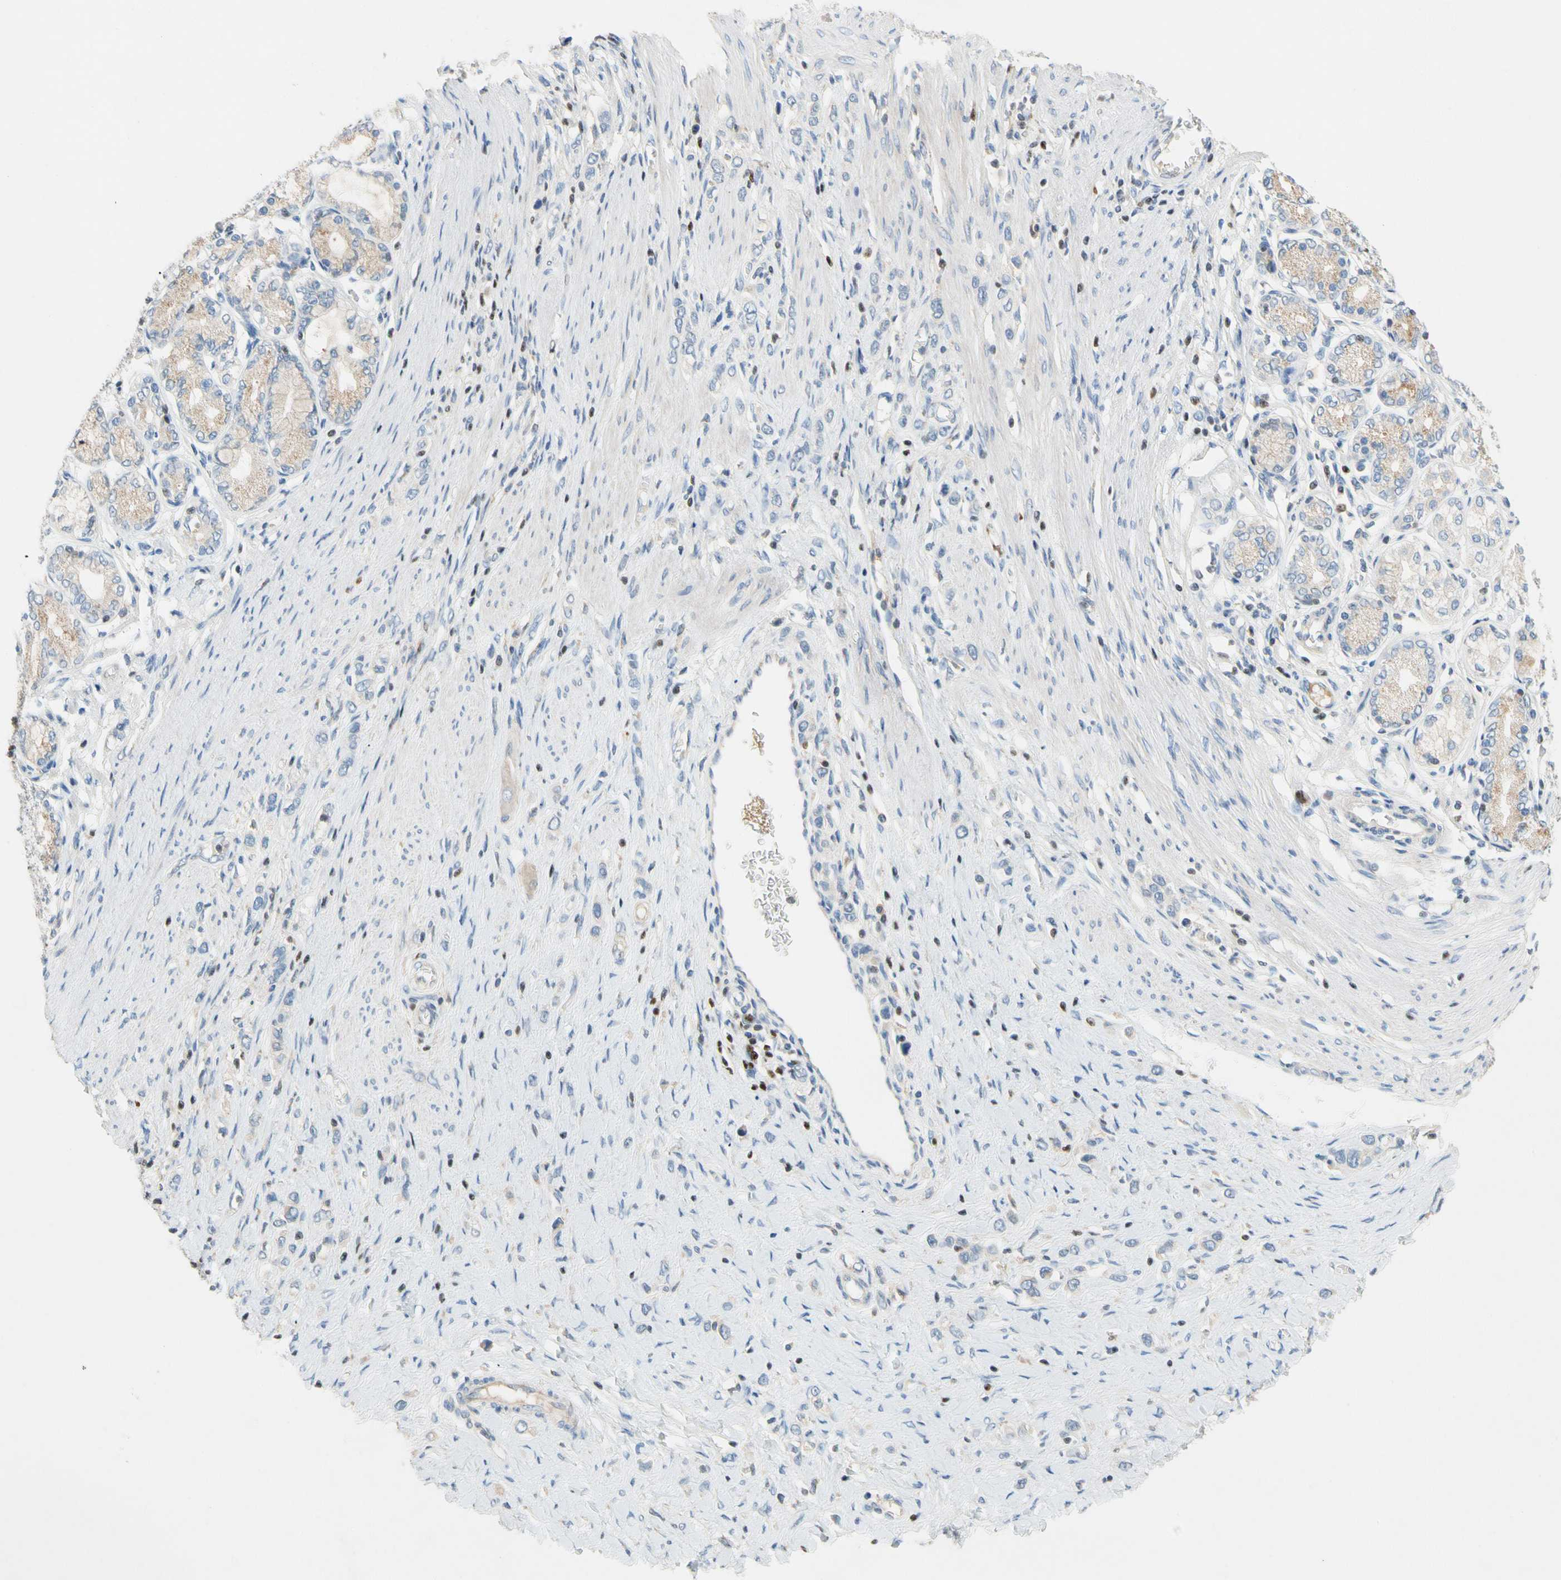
{"staining": {"intensity": "negative", "quantity": "none", "location": "none"}, "tissue": "stomach cancer", "cell_type": "Tumor cells", "image_type": "cancer", "snomed": [{"axis": "morphology", "description": "Normal tissue, NOS"}, {"axis": "morphology", "description": "Adenocarcinoma, NOS"}, {"axis": "topography", "description": "Stomach, upper"}, {"axis": "topography", "description": "Stomach"}], "caption": "The photomicrograph displays no significant positivity in tumor cells of stomach cancer.", "gene": "SP140", "patient": {"sex": "female", "age": 65}}